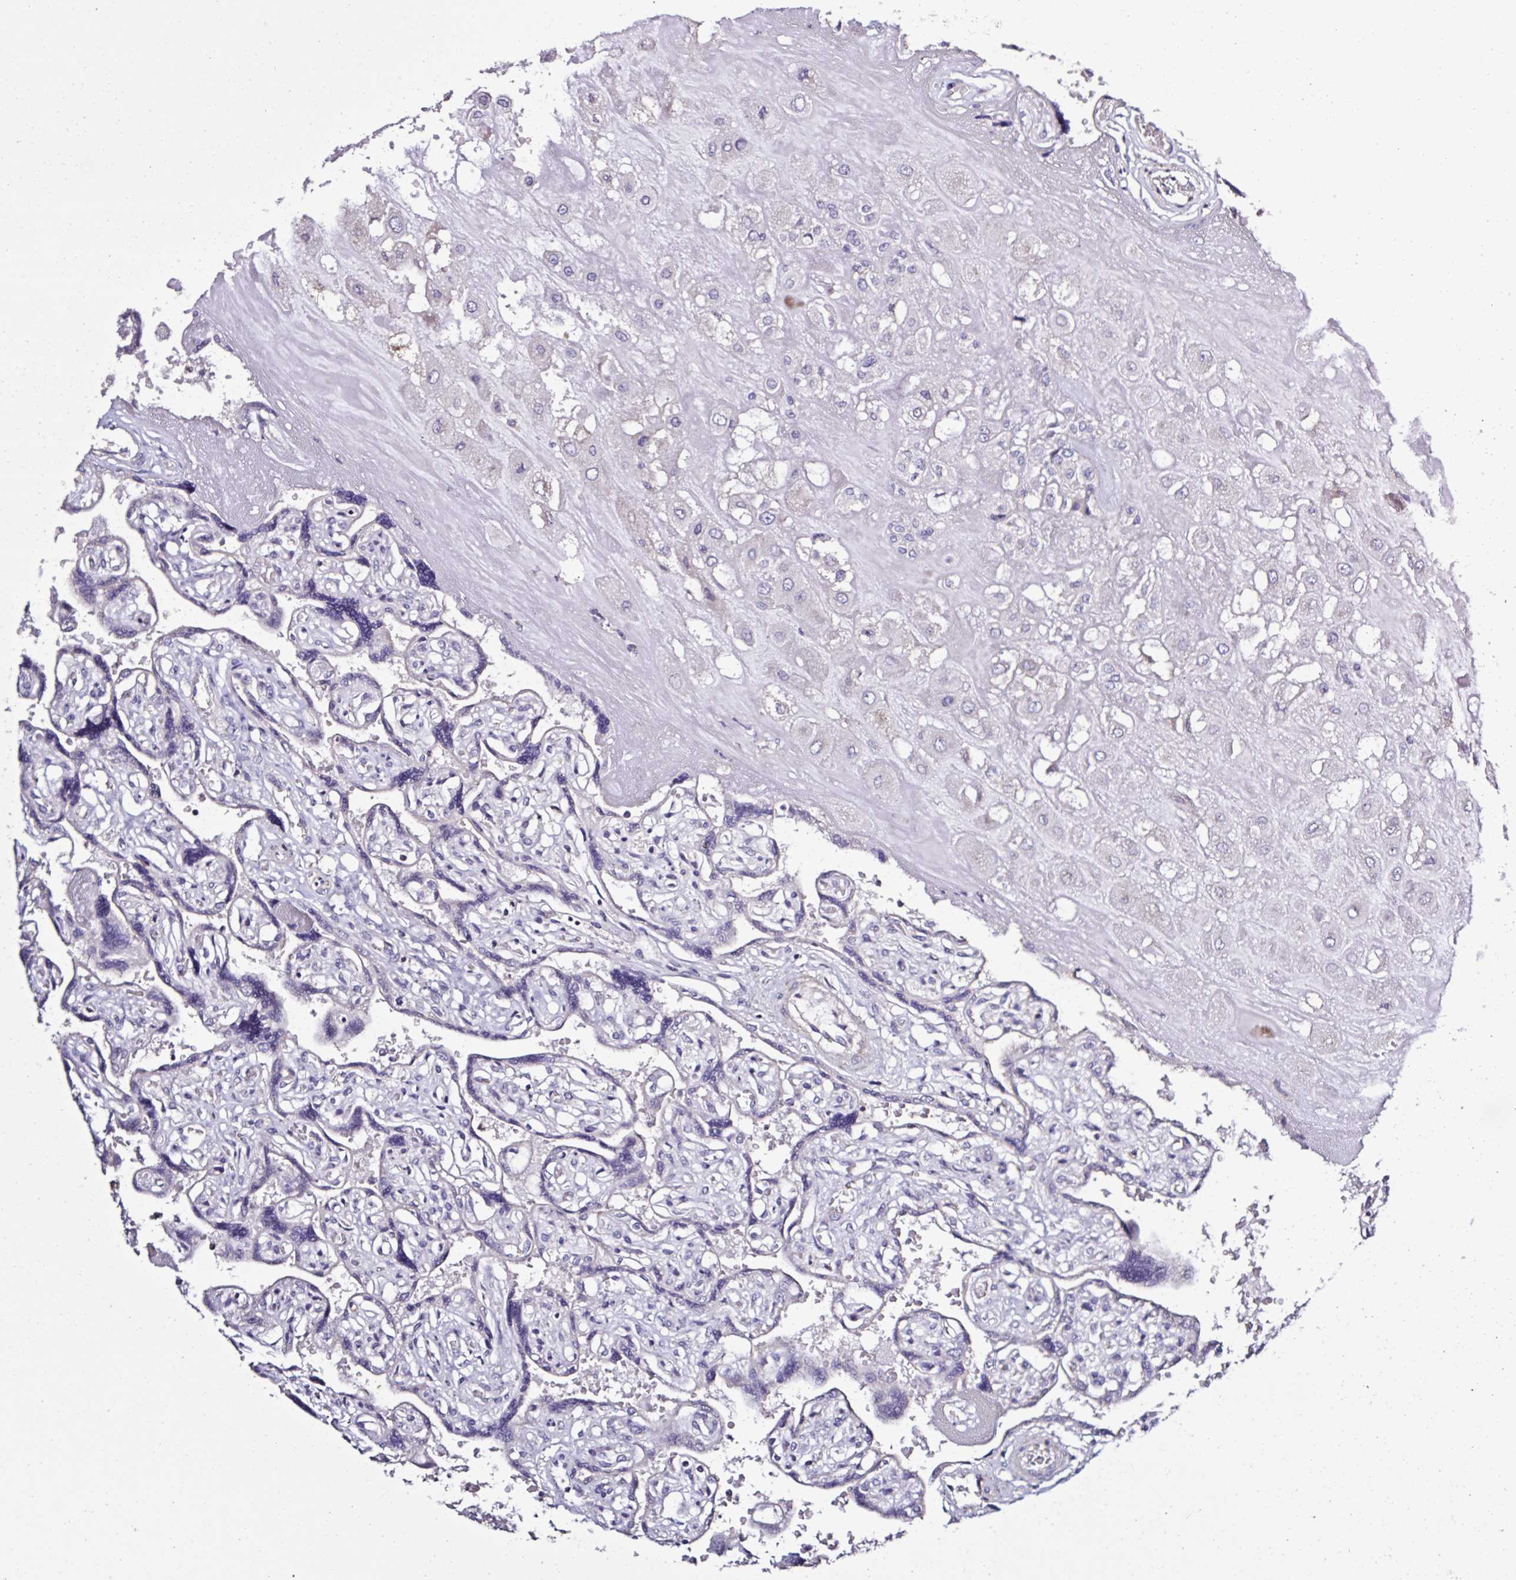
{"staining": {"intensity": "negative", "quantity": "none", "location": "none"}, "tissue": "placenta", "cell_type": "Decidual cells", "image_type": "normal", "snomed": [{"axis": "morphology", "description": "Normal tissue, NOS"}, {"axis": "topography", "description": "Placenta"}], "caption": "The image demonstrates no significant staining in decidual cells of placenta. The staining is performed using DAB (3,3'-diaminobenzidine) brown chromogen with nuclei counter-stained in using hematoxylin.", "gene": "PLA2G4E", "patient": {"sex": "female", "age": 32}}